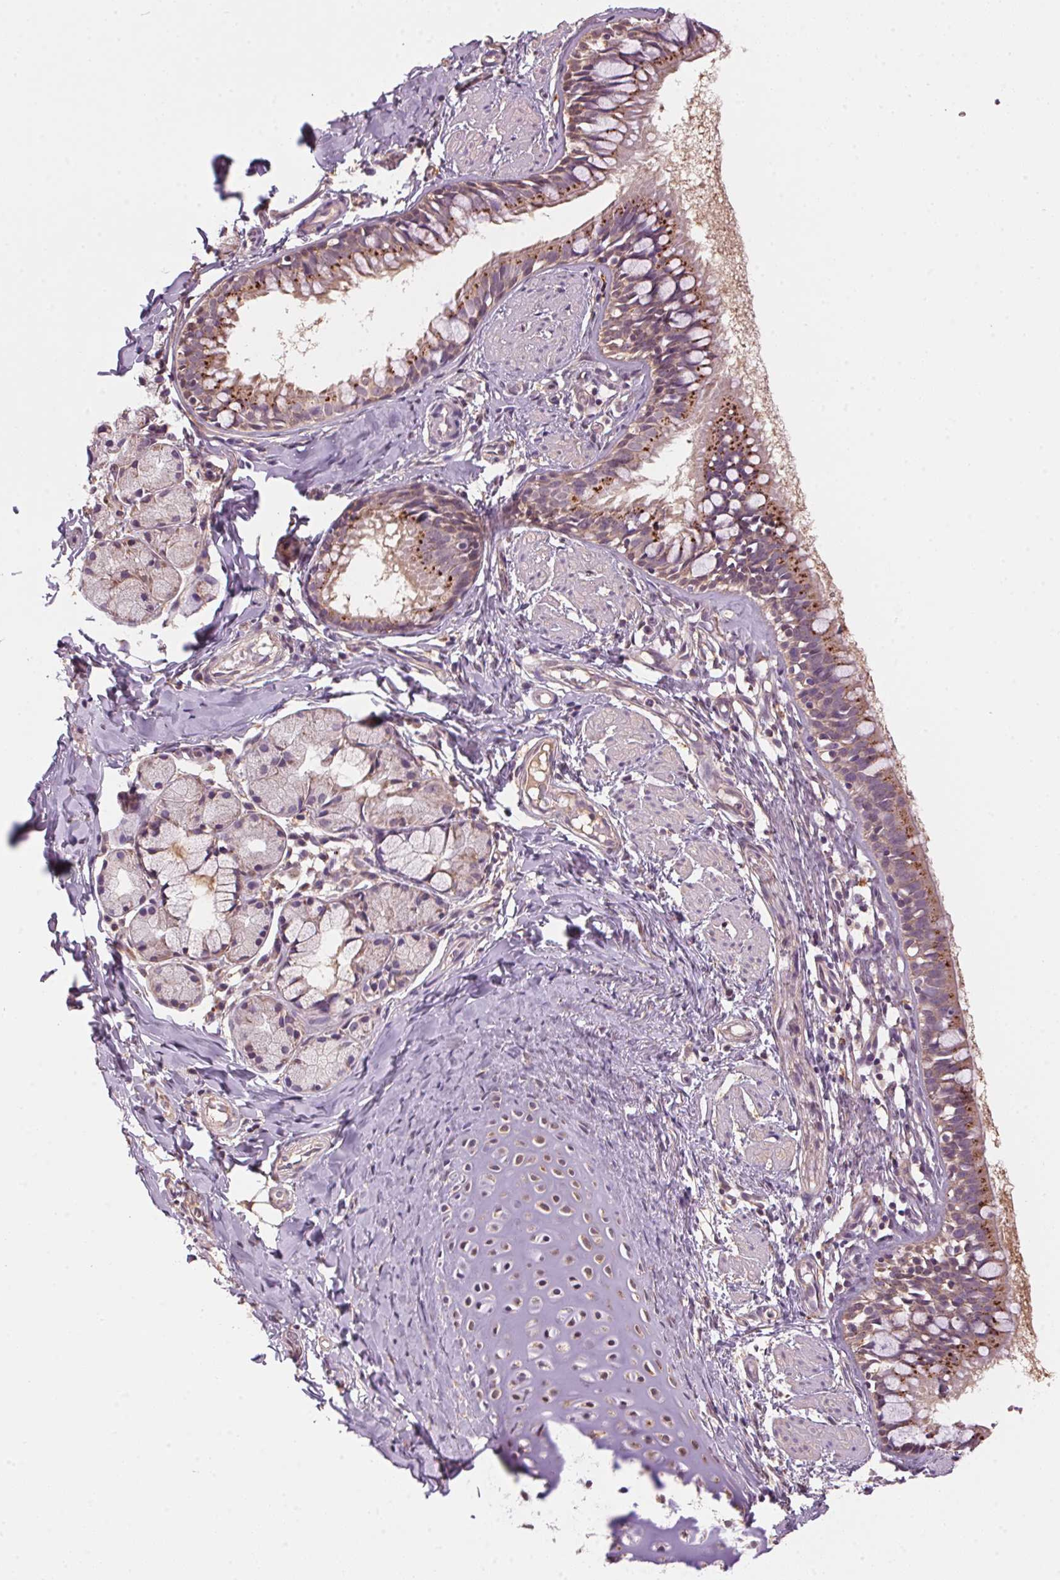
{"staining": {"intensity": "strong", "quantity": "25%-75%", "location": "cytoplasmic/membranous"}, "tissue": "bronchus", "cell_type": "Respiratory epithelial cells", "image_type": "normal", "snomed": [{"axis": "morphology", "description": "Normal tissue, NOS"}, {"axis": "topography", "description": "Bronchus"}], "caption": "Immunohistochemistry (IHC) image of benign bronchus stained for a protein (brown), which reveals high levels of strong cytoplasmic/membranous expression in about 25%-75% of respiratory epithelial cells.", "gene": "ADH5", "patient": {"sex": "male", "age": 1}}